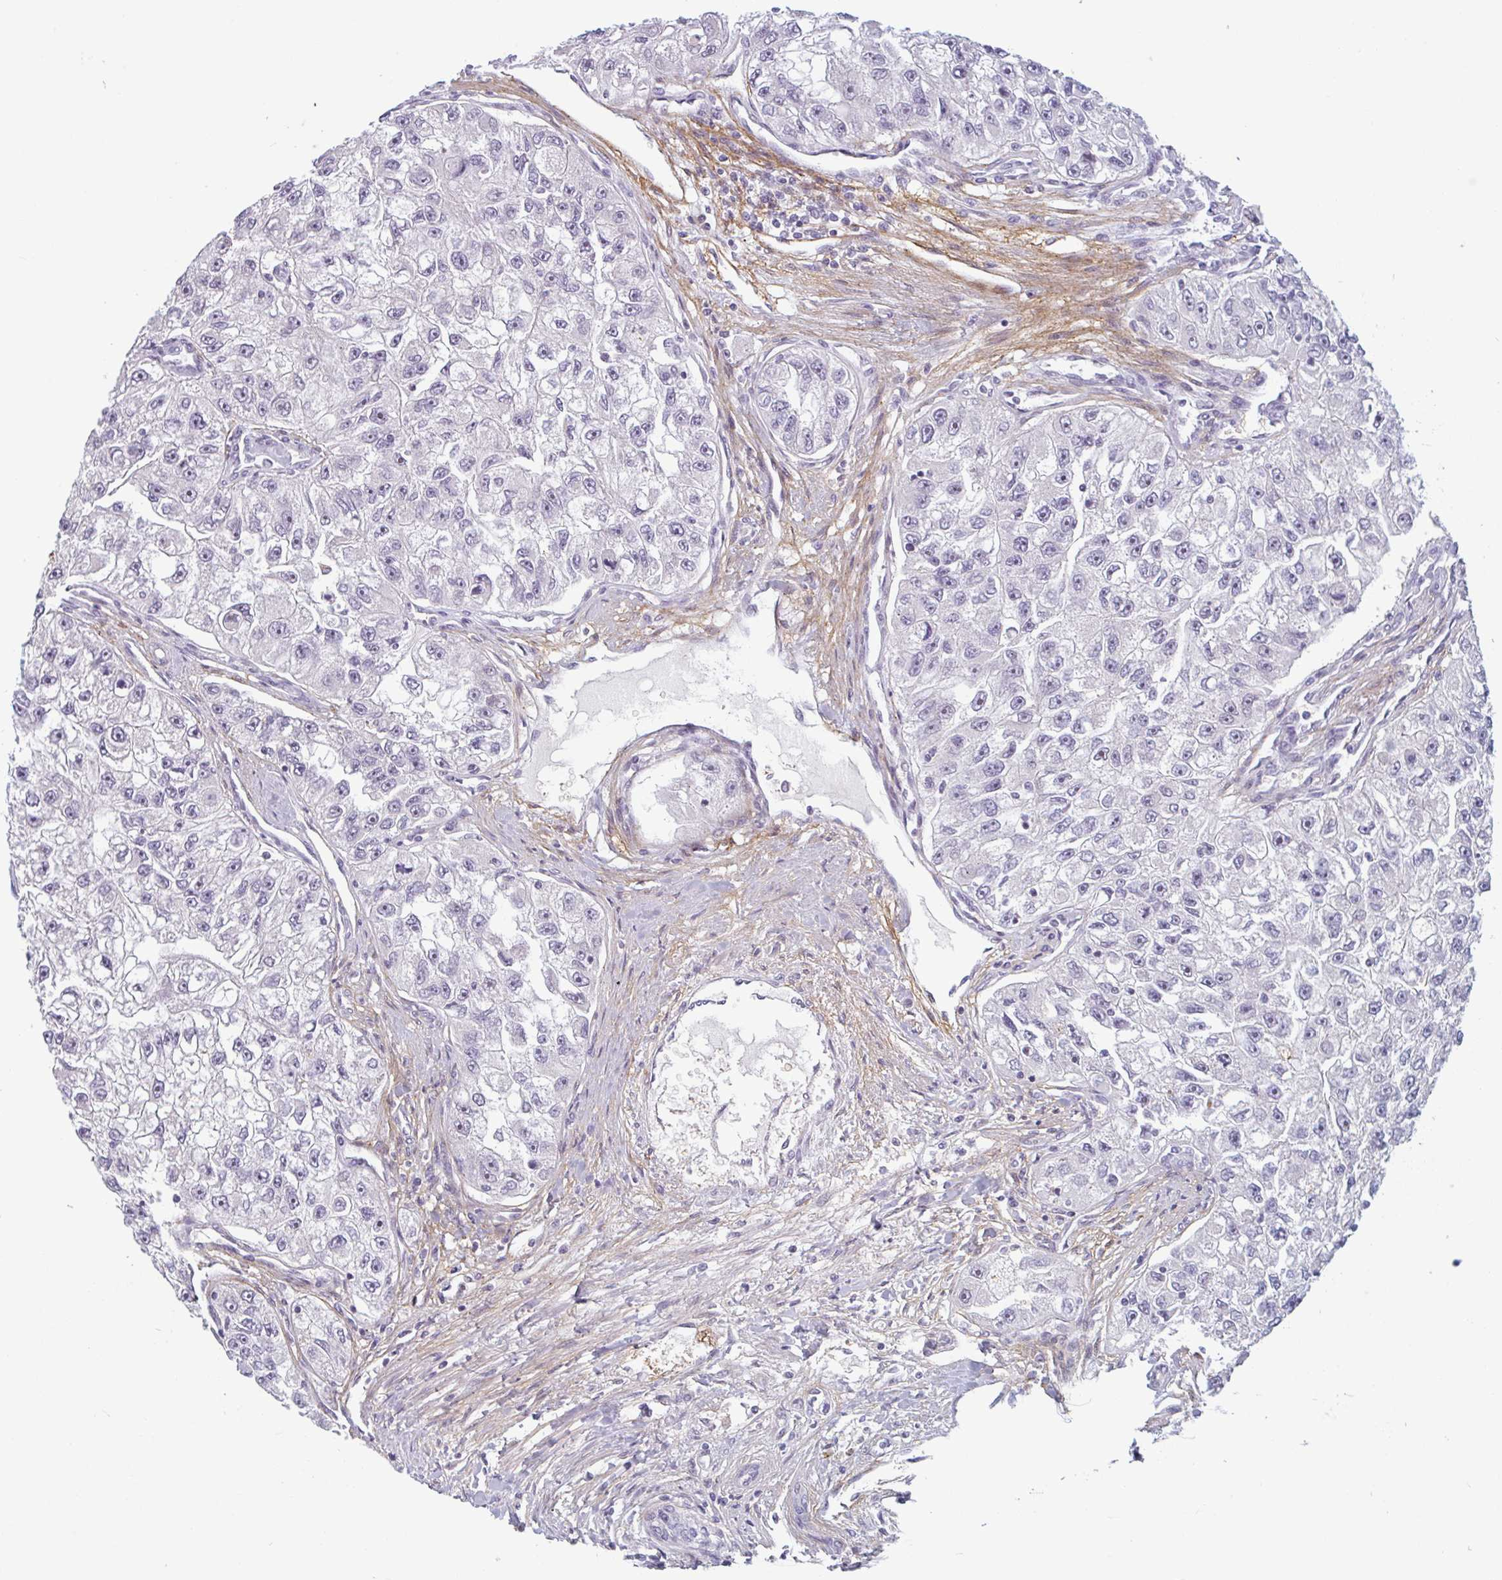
{"staining": {"intensity": "negative", "quantity": "none", "location": "none"}, "tissue": "renal cancer", "cell_type": "Tumor cells", "image_type": "cancer", "snomed": [{"axis": "morphology", "description": "Adenocarcinoma, NOS"}, {"axis": "topography", "description": "Kidney"}], "caption": "A photomicrograph of renal cancer stained for a protein shows no brown staining in tumor cells.", "gene": "TMEM119", "patient": {"sex": "male", "age": 63}}